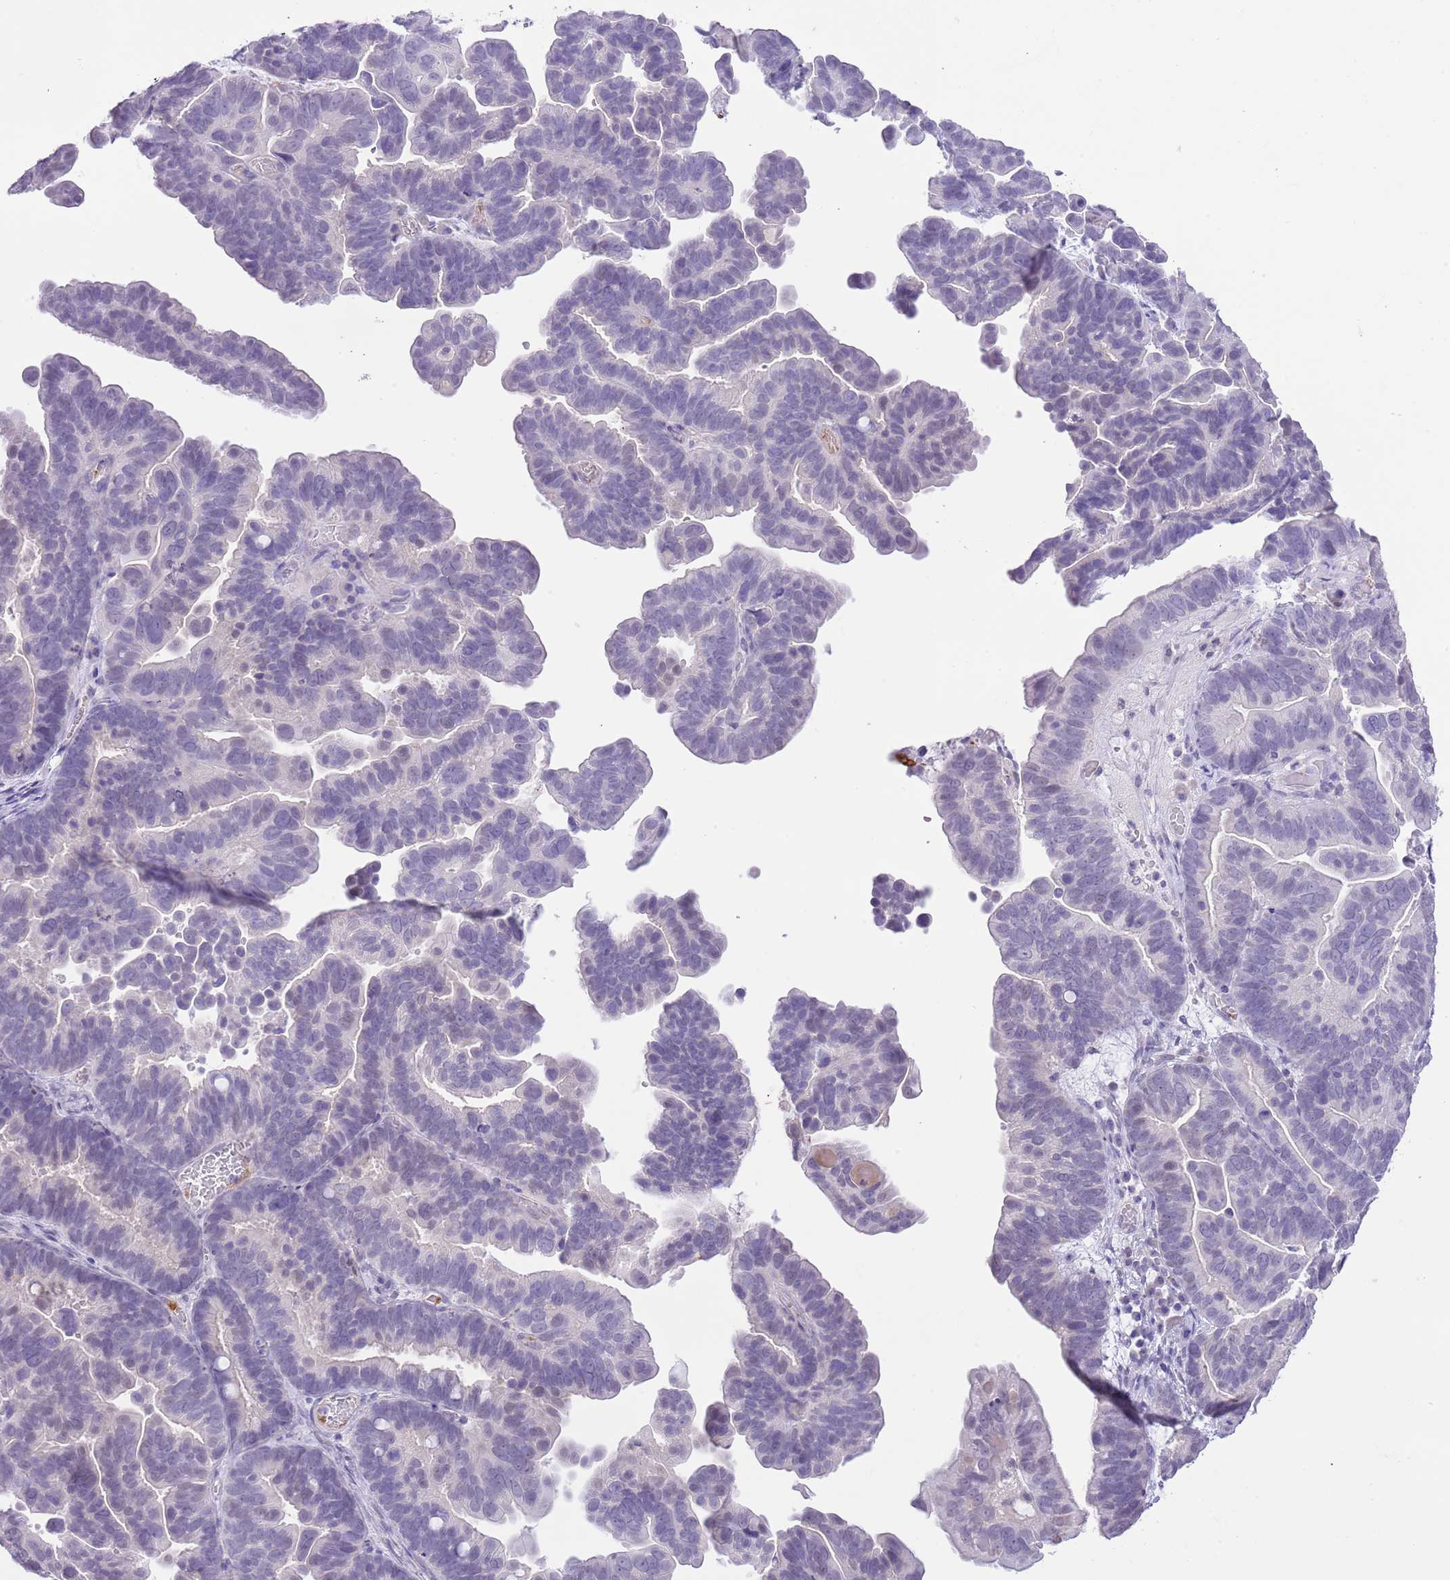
{"staining": {"intensity": "negative", "quantity": "none", "location": "none"}, "tissue": "ovarian cancer", "cell_type": "Tumor cells", "image_type": "cancer", "snomed": [{"axis": "morphology", "description": "Cystadenocarcinoma, serous, NOS"}, {"axis": "topography", "description": "Ovary"}], "caption": "This is an immunohistochemistry (IHC) image of human serous cystadenocarcinoma (ovarian). There is no positivity in tumor cells.", "gene": "MIDN", "patient": {"sex": "female", "age": 56}}